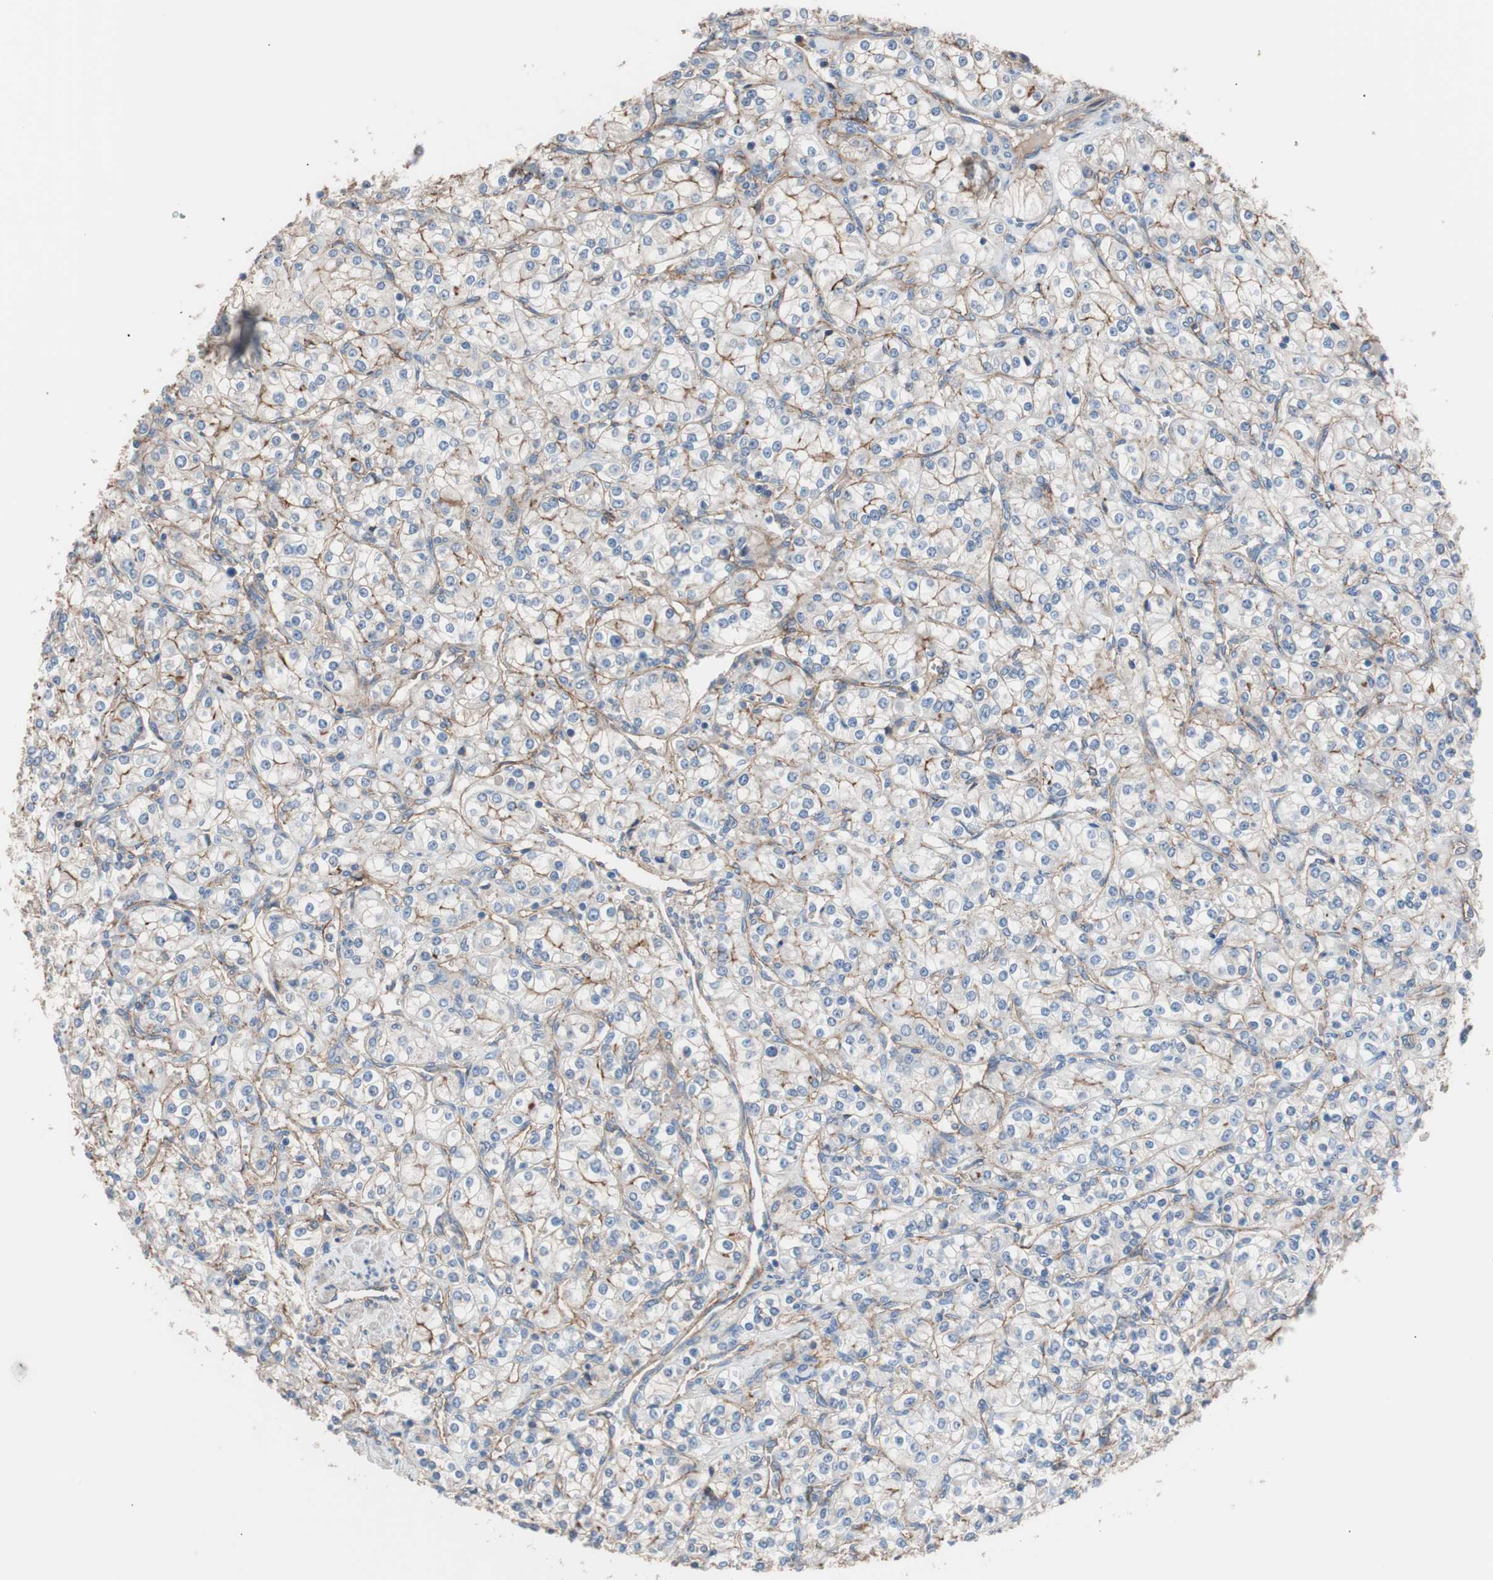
{"staining": {"intensity": "moderate", "quantity": "<25%", "location": "cytoplasmic/membranous"}, "tissue": "renal cancer", "cell_type": "Tumor cells", "image_type": "cancer", "snomed": [{"axis": "morphology", "description": "Adenocarcinoma, NOS"}, {"axis": "topography", "description": "Kidney"}], "caption": "Renal adenocarcinoma stained with a protein marker shows moderate staining in tumor cells.", "gene": "CD81", "patient": {"sex": "male", "age": 77}}